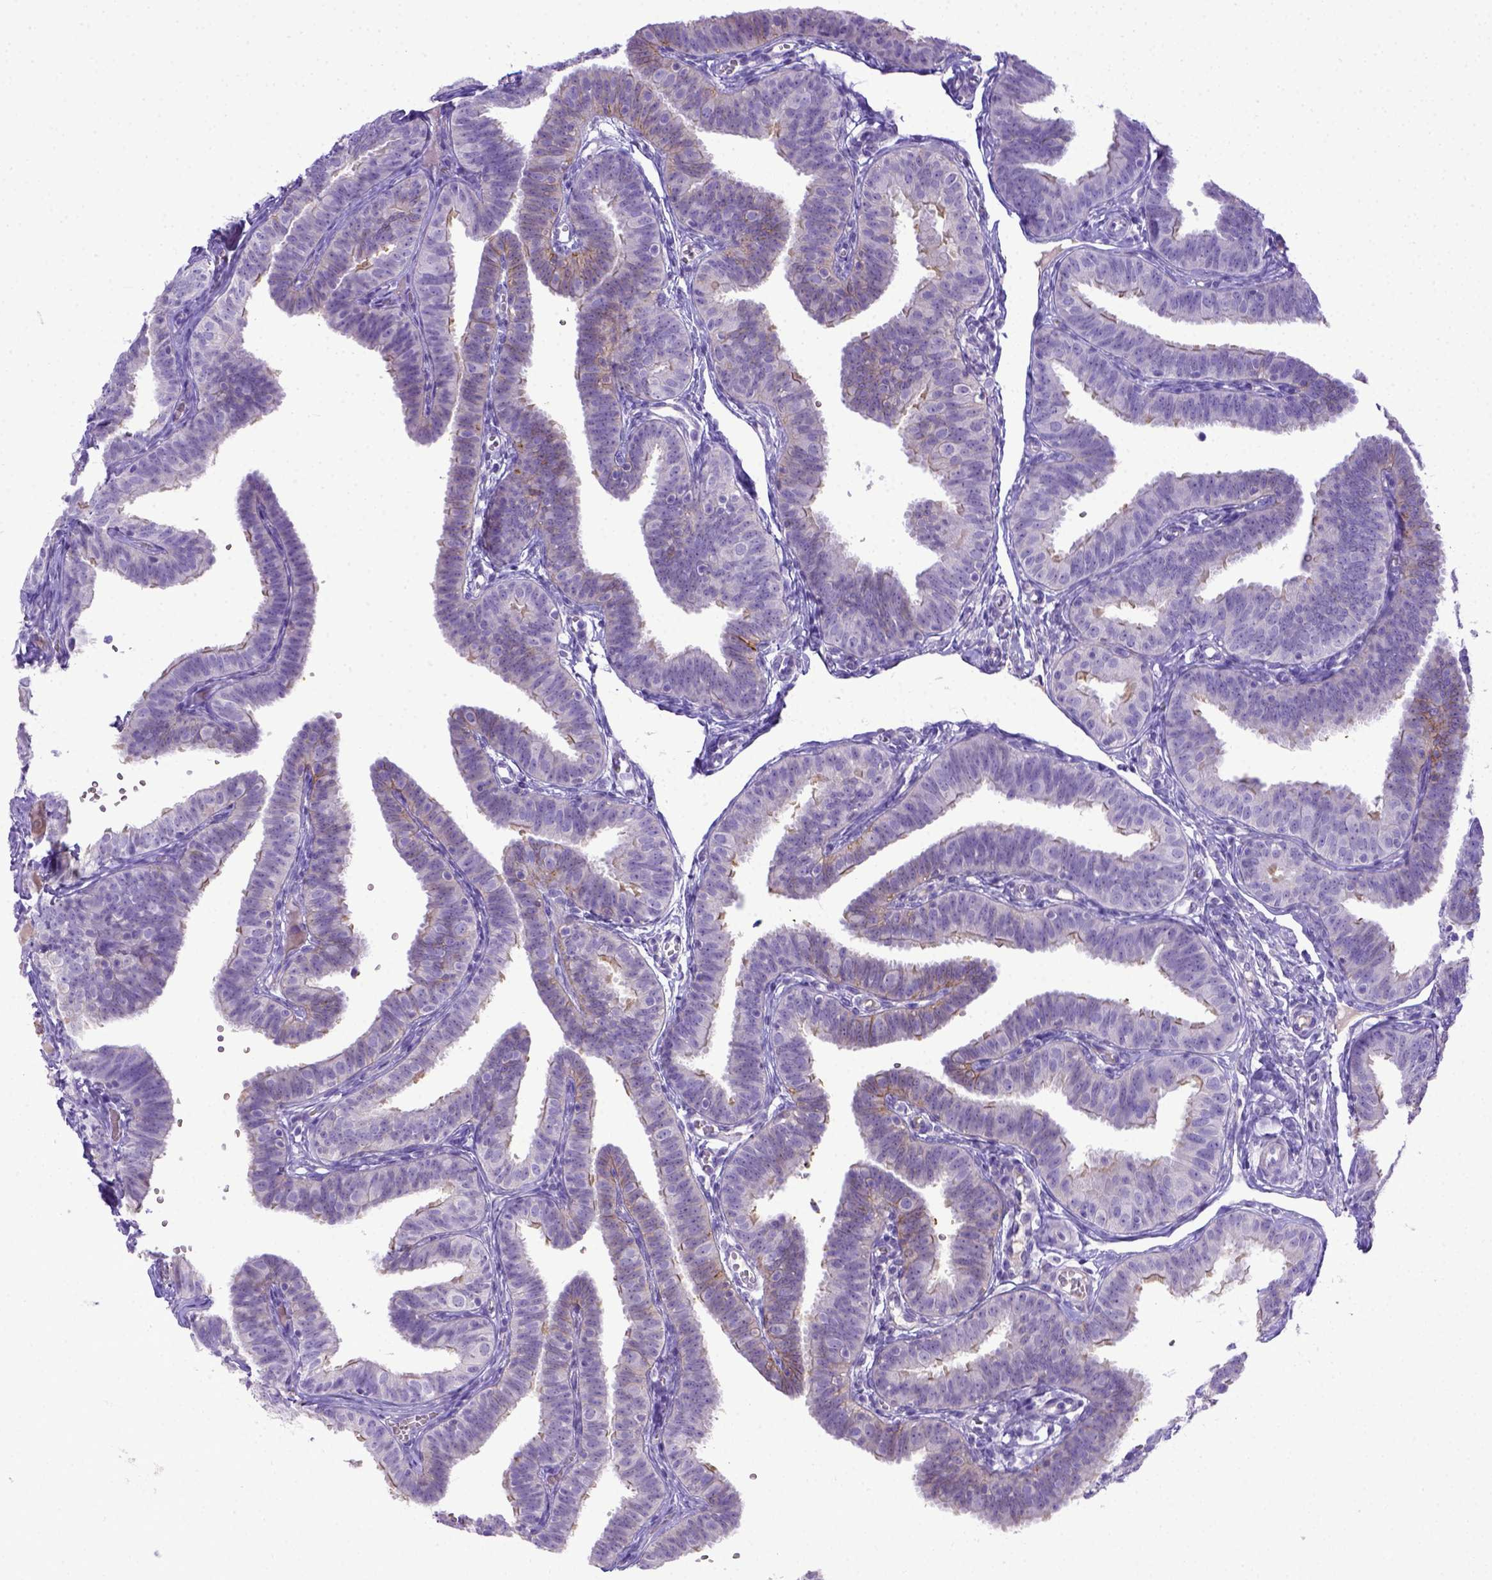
{"staining": {"intensity": "moderate", "quantity": "<25%", "location": "cytoplasmic/membranous"}, "tissue": "fallopian tube", "cell_type": "Glandular cells", "image_type": "normal", "snomed": [{"axis": "morphology", "description": "Normal tissue, NOS"}, {"axis": "topography", "description": "Fallopian tube"}], "caption": "About <25% of glandular cells in normal fallopian tube display moderate cytoplasmic/membranous protein staining as visualized by brown immunohistochemical staining.", "gene": "BTN1A1", "patient": {"sex": "female", "age": 25}}